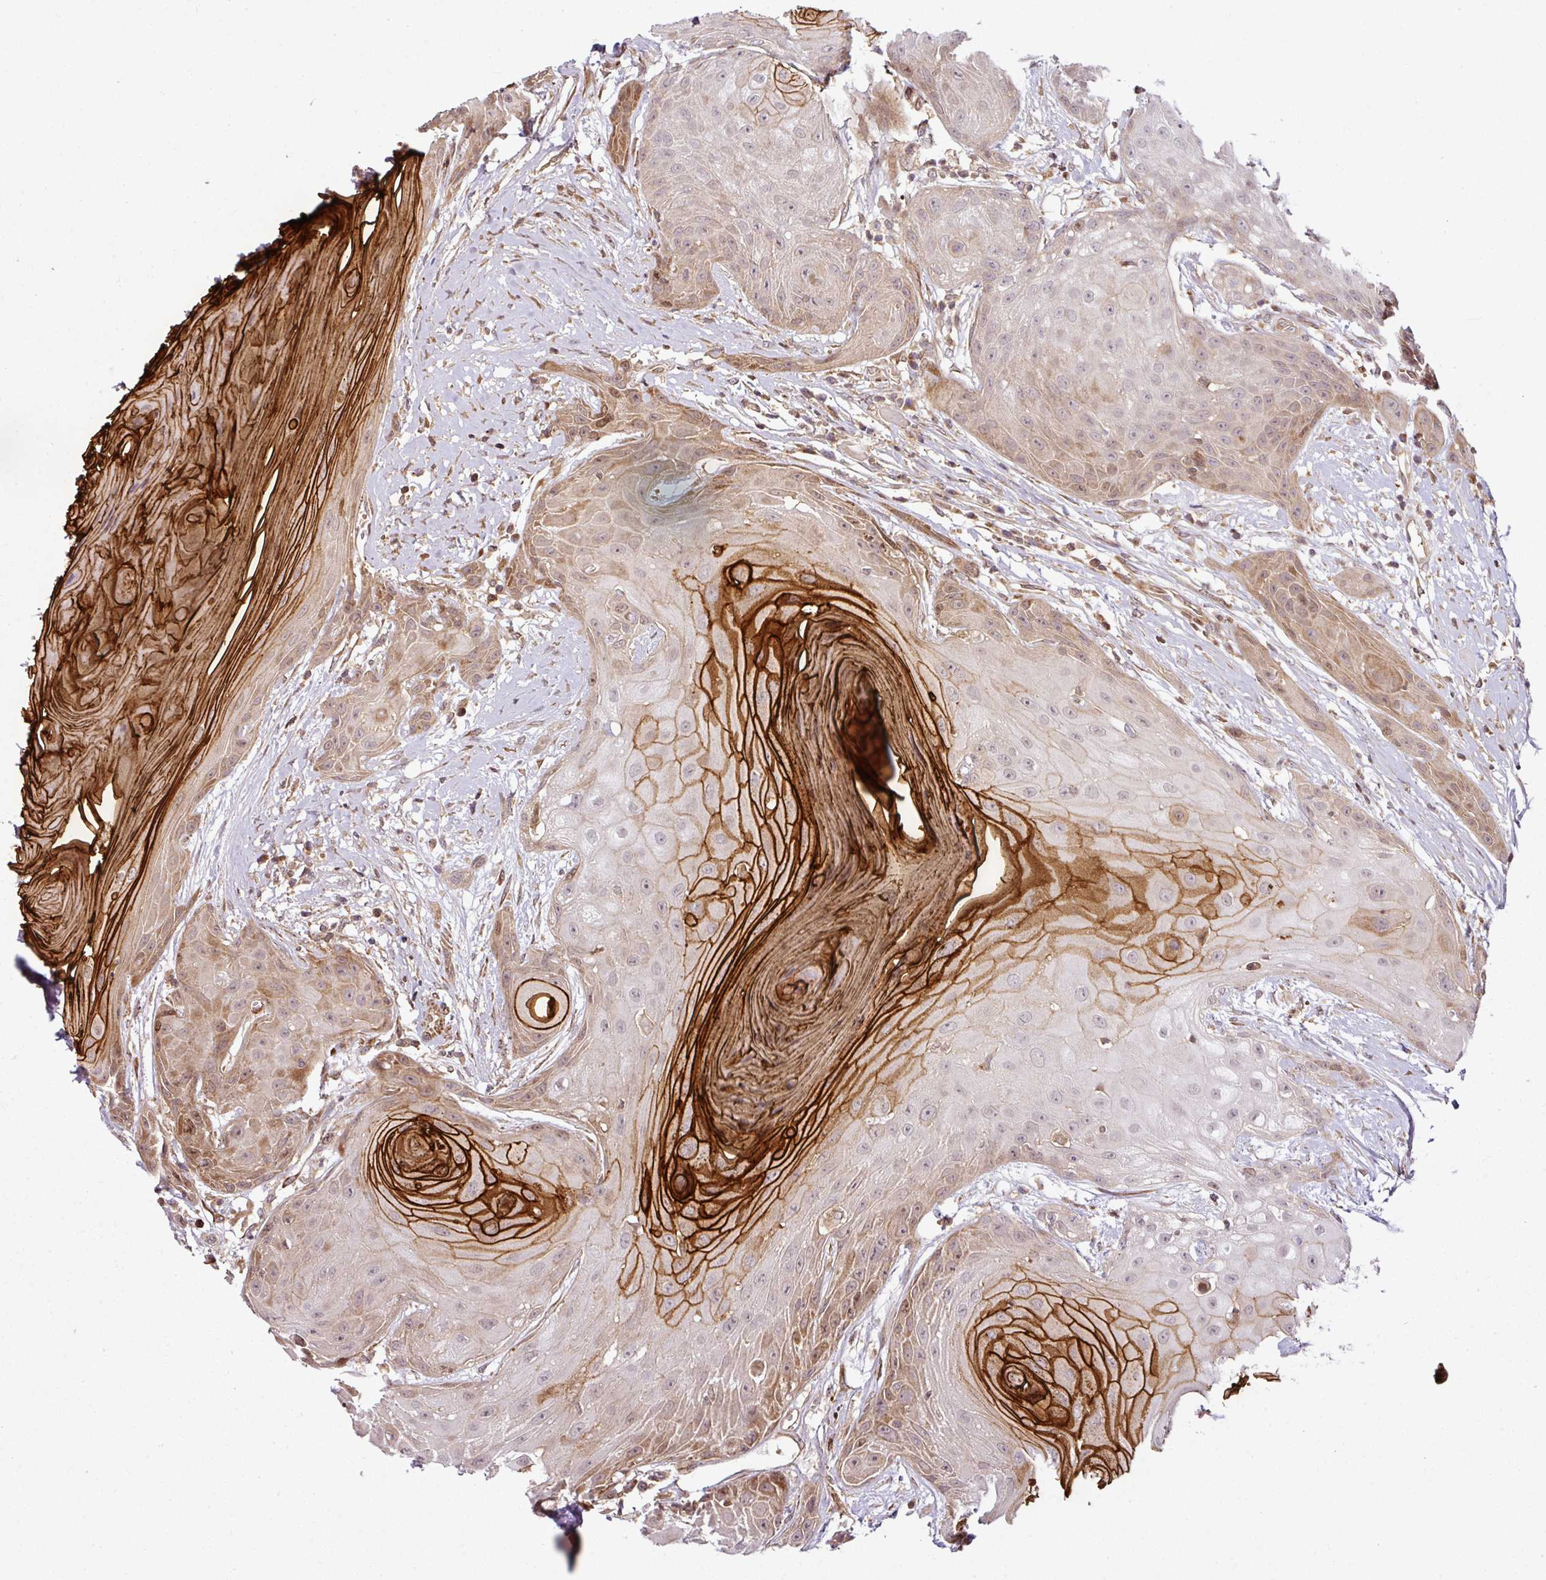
{"staining": {"intensity": "strong", "quantity": "25%-75%", "location": "cytoplasmic/membranous"}, "tissue": "head and neck cancer", "cell_type": "Tumor cells", "image_type": "cancer", "snomed": [{"axis": "morphology", "description": "Squamous cell carcinoma, NOS"}, {"axis": "topography", "description": "Head-Neck"}], "caption": "Strong cytoplasmic/membranous protein expression is identified in about 25%-75% of tumor cells in head and neck cancer (squamous cell carcinoma). Using DAB (brown) and hematoxylin (blue) stains, captured at high magnification using brightfield microscopy.", "gene": "ATAT1", "patient": {"sex": "female", "age": 73}}